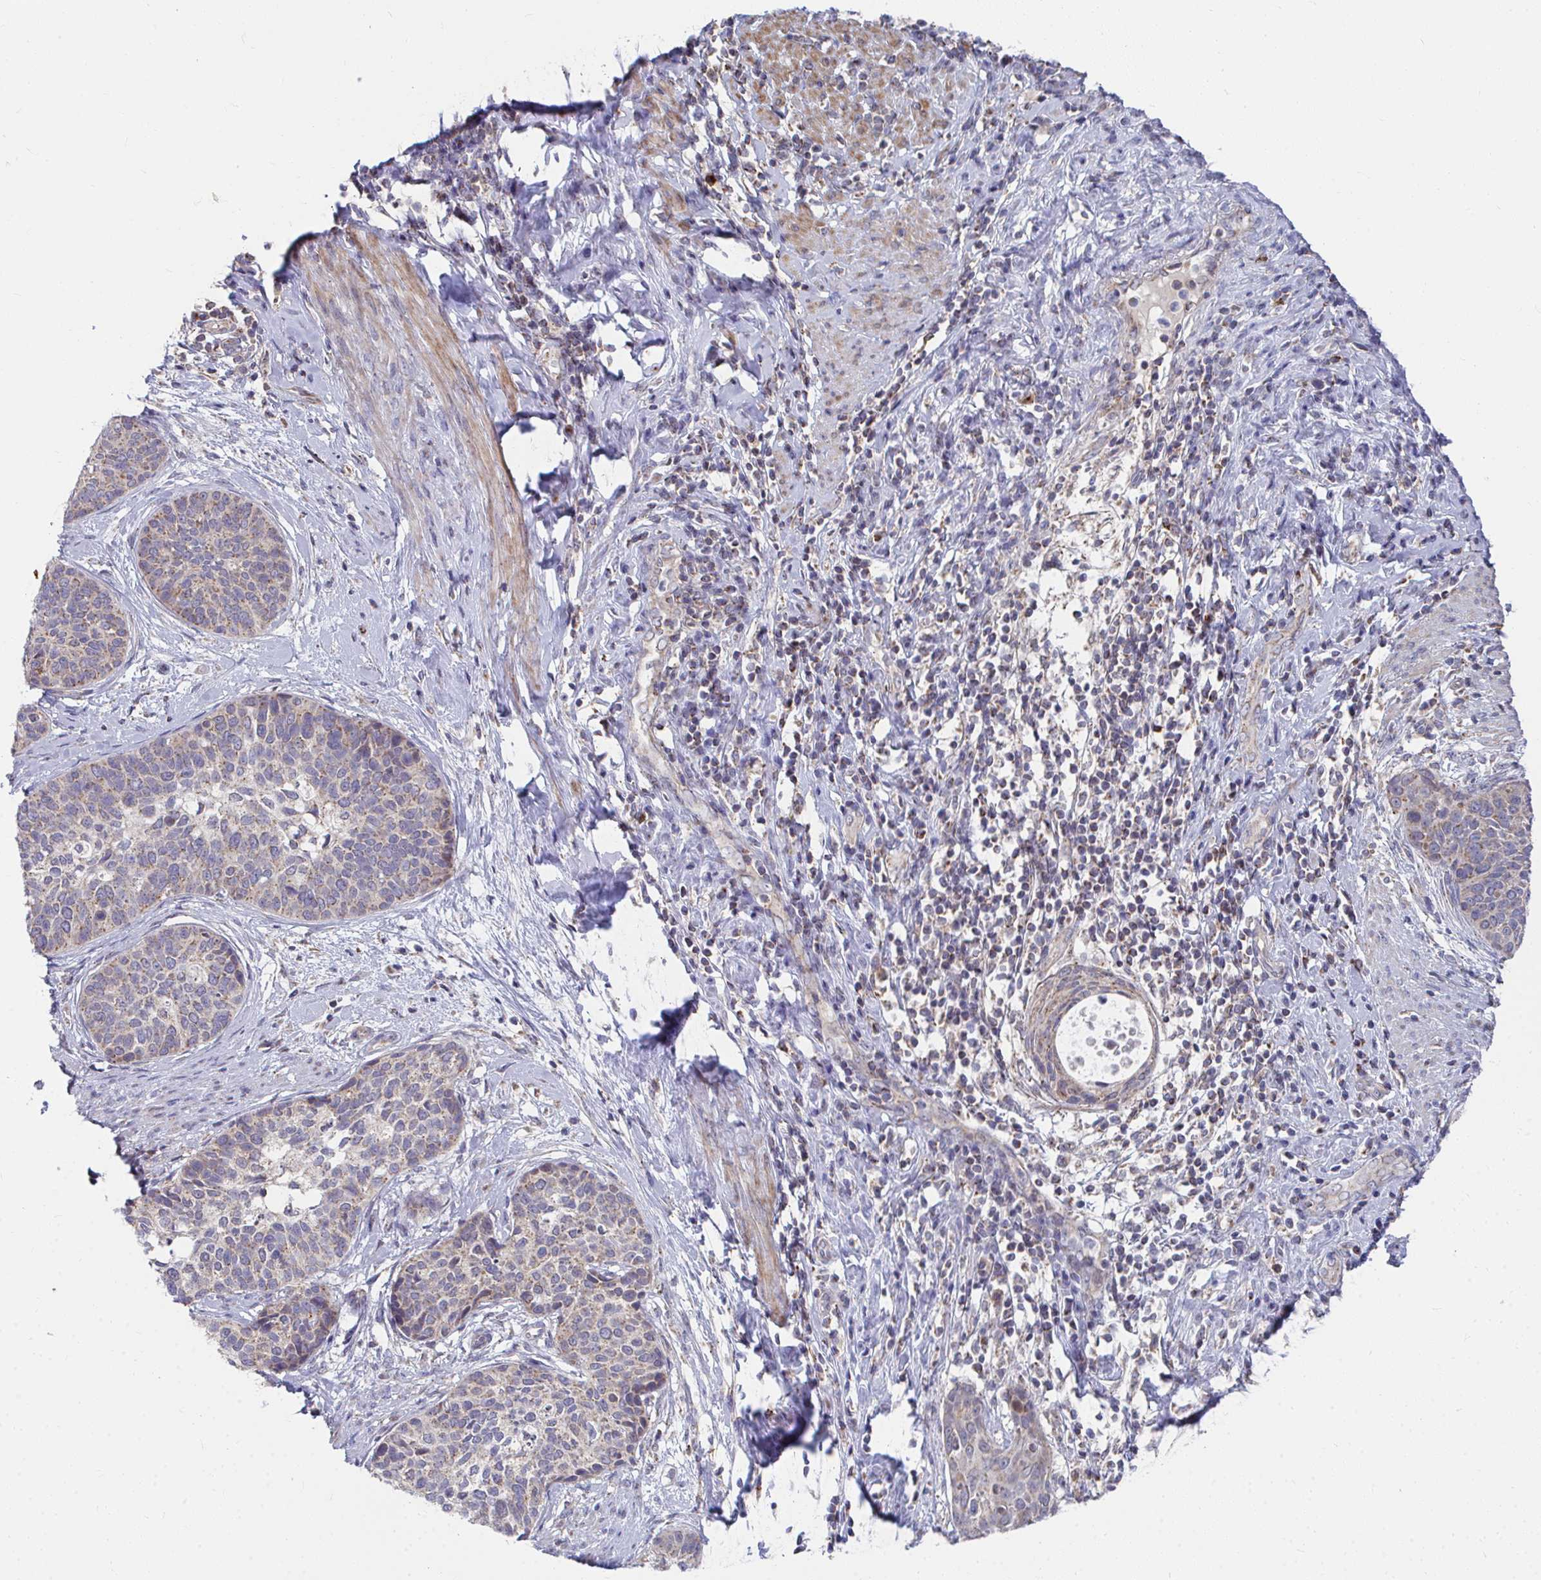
{"staining": {"intensity": "weak", "quantity": "25%-75%", "location": "cytoplasmic/membranous"}, "tissue": "cervical cancer", "cell_type": "Tumor cells", "image_type": "cancer", "snomed": [{"axis": "morphology", "description": "Squamous cell carcinoma, NOS"}, {"axis": "topography", "description": "Cervix"}], "caption": "Immunohistochemistry of human cervical cancer (squamous cell carcinoma) shows low levels of weak cytoplasmic/membranous staining in approximately 25%-75% of tumor cells. (DAB IHC with brightfield microscopy, high magnification).", "gene": "PEX3", "patient": {"sex": "female", "age": 69}}